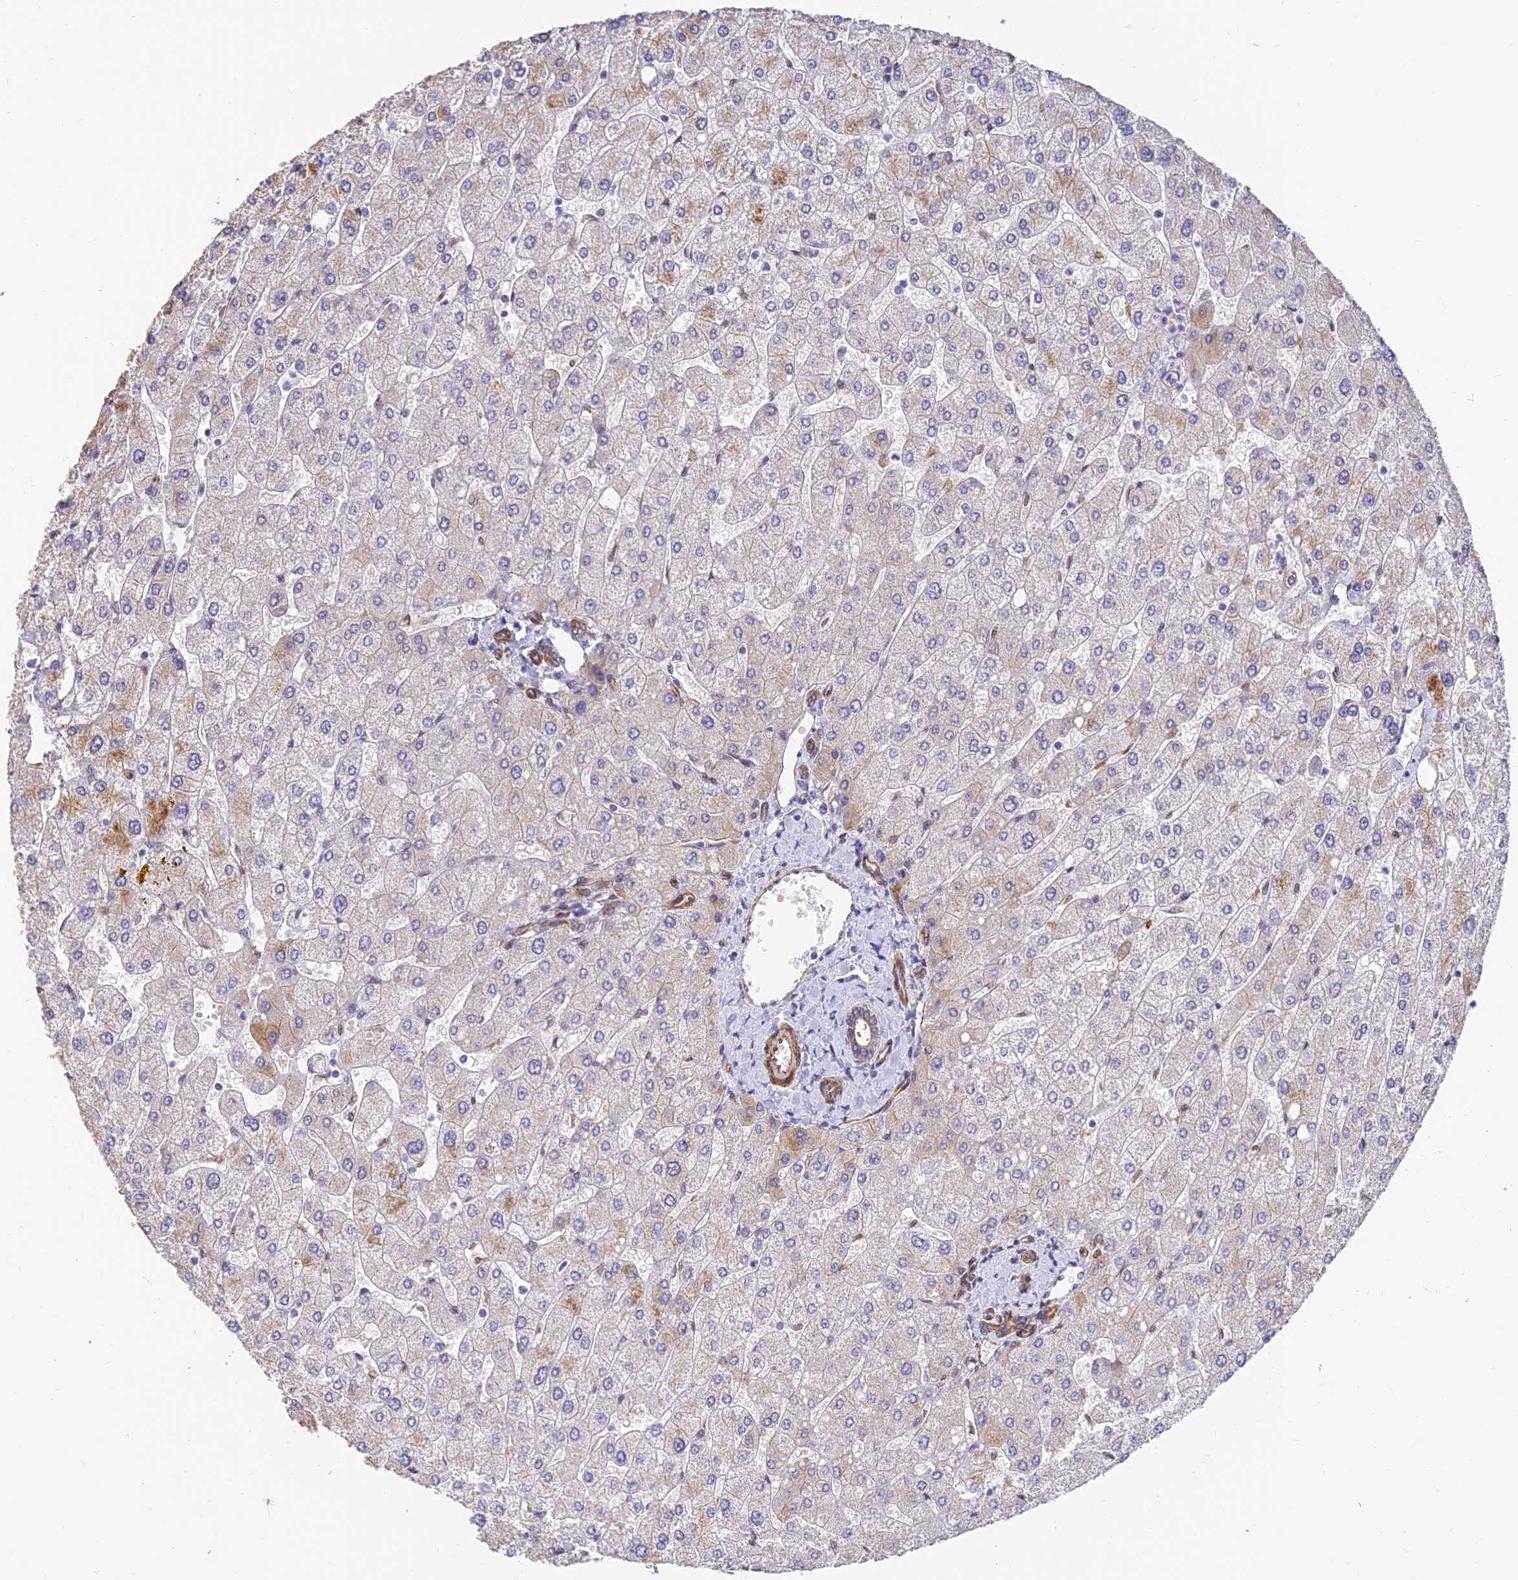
{"staining": {"intensity": "weak", "quantity": ">75%", "location": "cytoplasmic/membranous"}, "tissue": "liver", "cell_type": "Cholangiocytes", "image_type": "normal", "snomed": [{"axis": "morphology", "description": "Normal tissue, NOS"}, {"axis": "topography", "description": "Liver"}], "caption": "A micrograph showing weak cytoplasmic/membranous expression in about >75% of cholangiocytes in unremarkable liver, as visualized by brown immunohistochemical staining.", "gene": "ALDH1L2", "patient": {"sex": "male", "age": 55}}